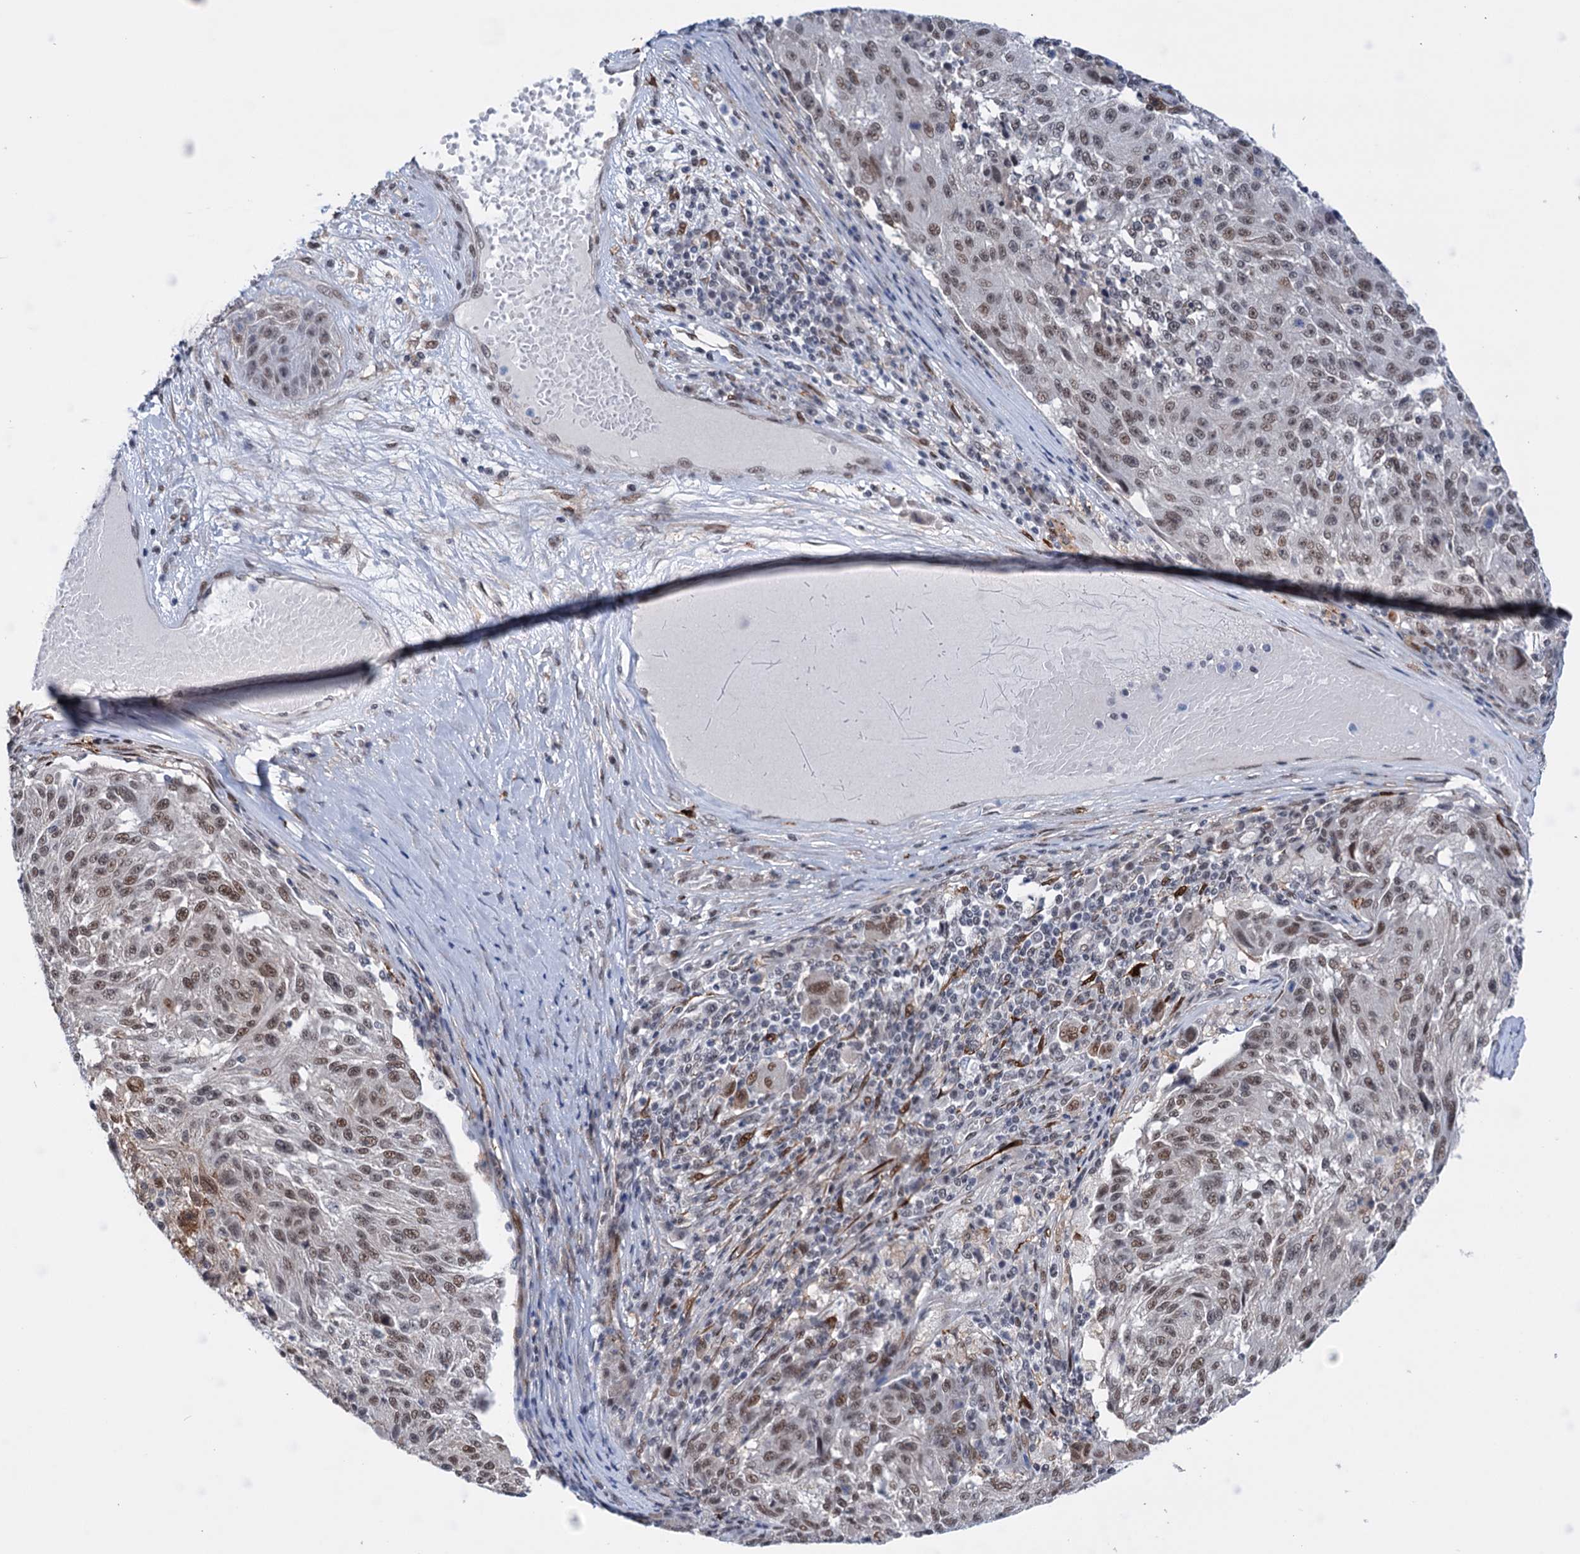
{"staining": {"intensity": "moderate", "quantity": ">75%", "location": "nuclear"}, "tissue": "melanoma", "cell_type": "Tumor cells", "image_type": "cancer", "snomed": [{"axis": "morphology", "description": "Malignant melanoma, NOS"}, {"axis": "topography", "description": "Skin"}], "caption": "Melanoma stained with a brown dye demonstrates moderate nuclear positive expression in approximately >75% of tumor cells.", "gene": "FAM53A", "patient": {"sex": "male", "age": 53}}